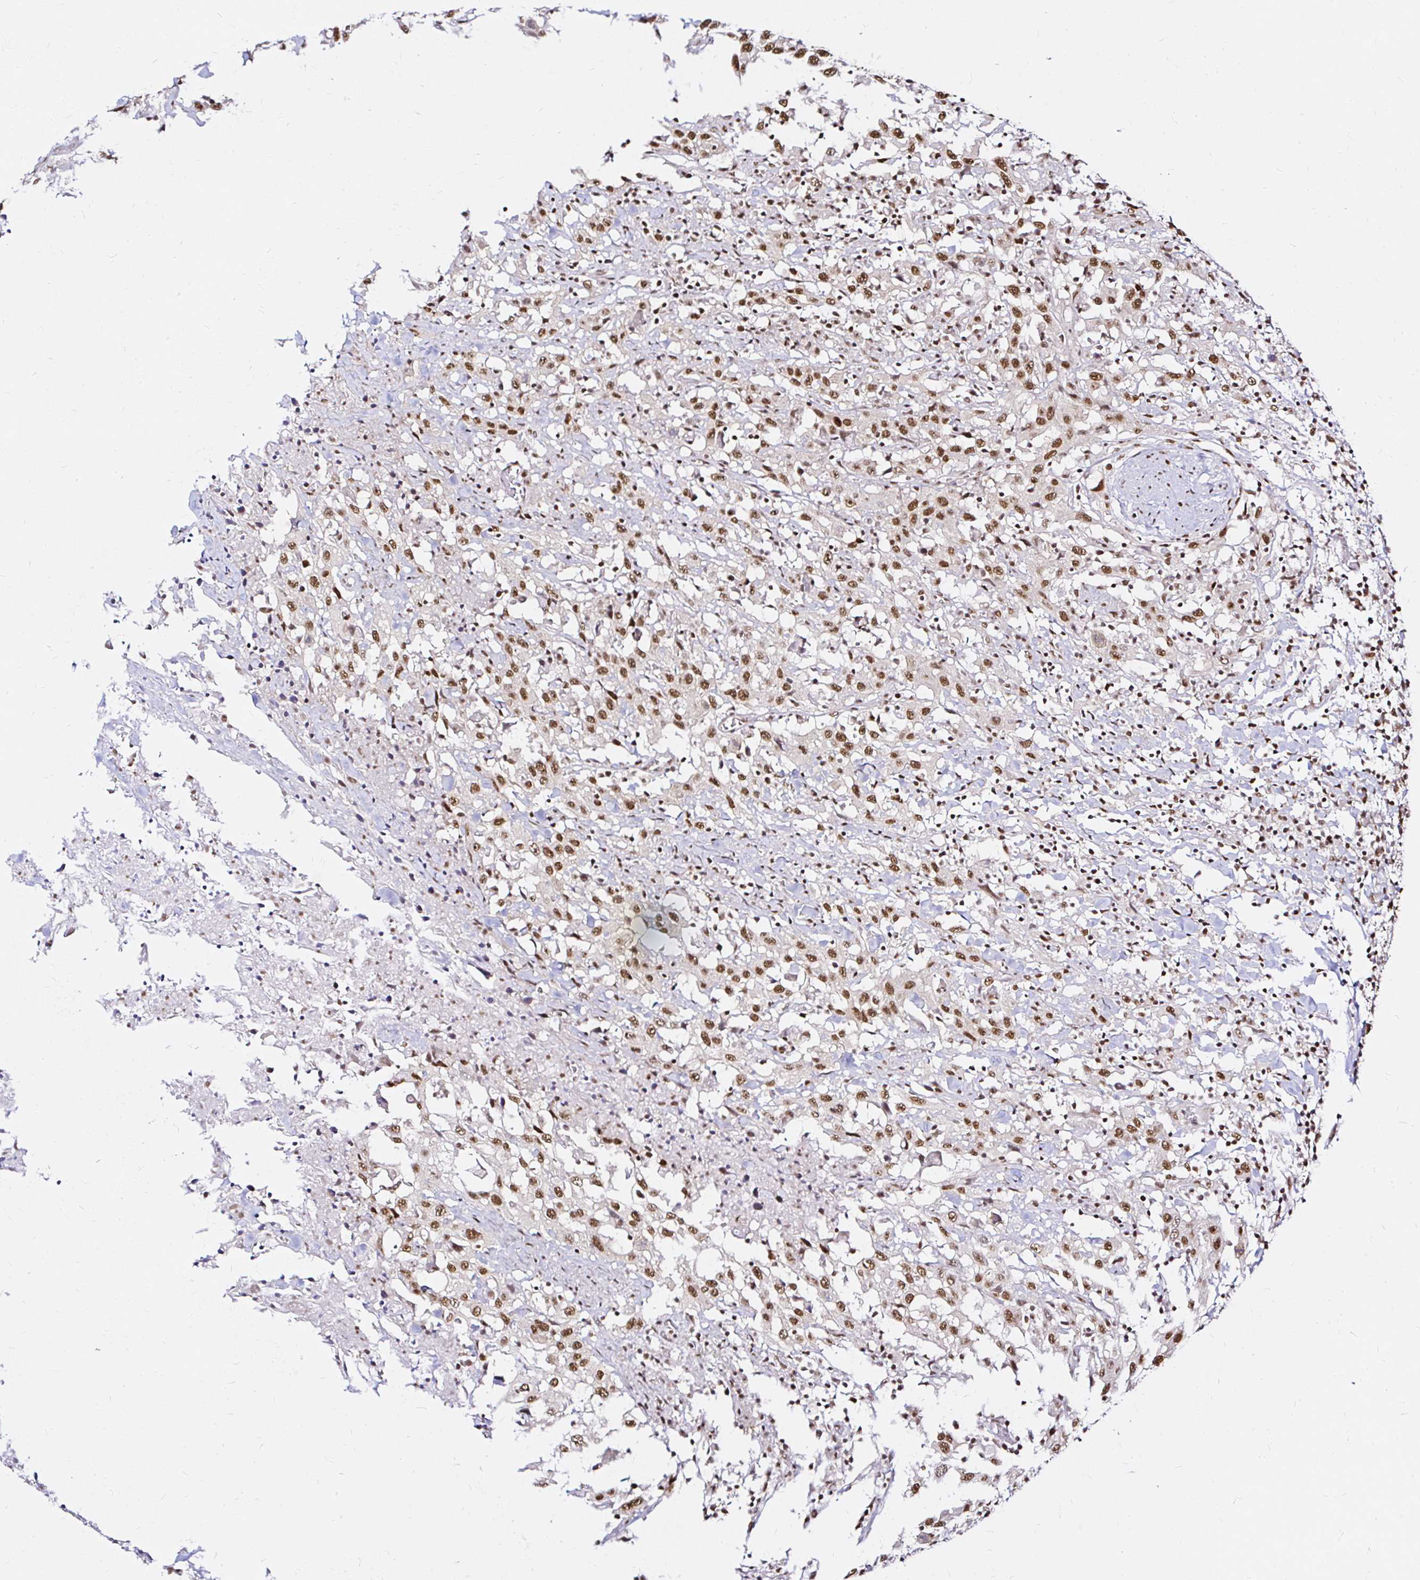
{"staining": {"intensity": "moderate", "quantity": ">75%", "location": "nuclear"}, "tissue": "urothelial cancer", "cell_type": "Tumor cells", "image_type": "cancer", "snomed": [{"axis": "morphology", "description": "Urothelial carcinoma, High grade"}, {"axis": "topography", "description": "Urinary bladder"}], "caption": "There is medium levels of moderate nuclear positivity in tumor cells of urothelial cancer, as demonstrated by immunohistochemical staining (brown color).", "gene": "SNRPC", "patient": {"sex": "male", "age": 61}}